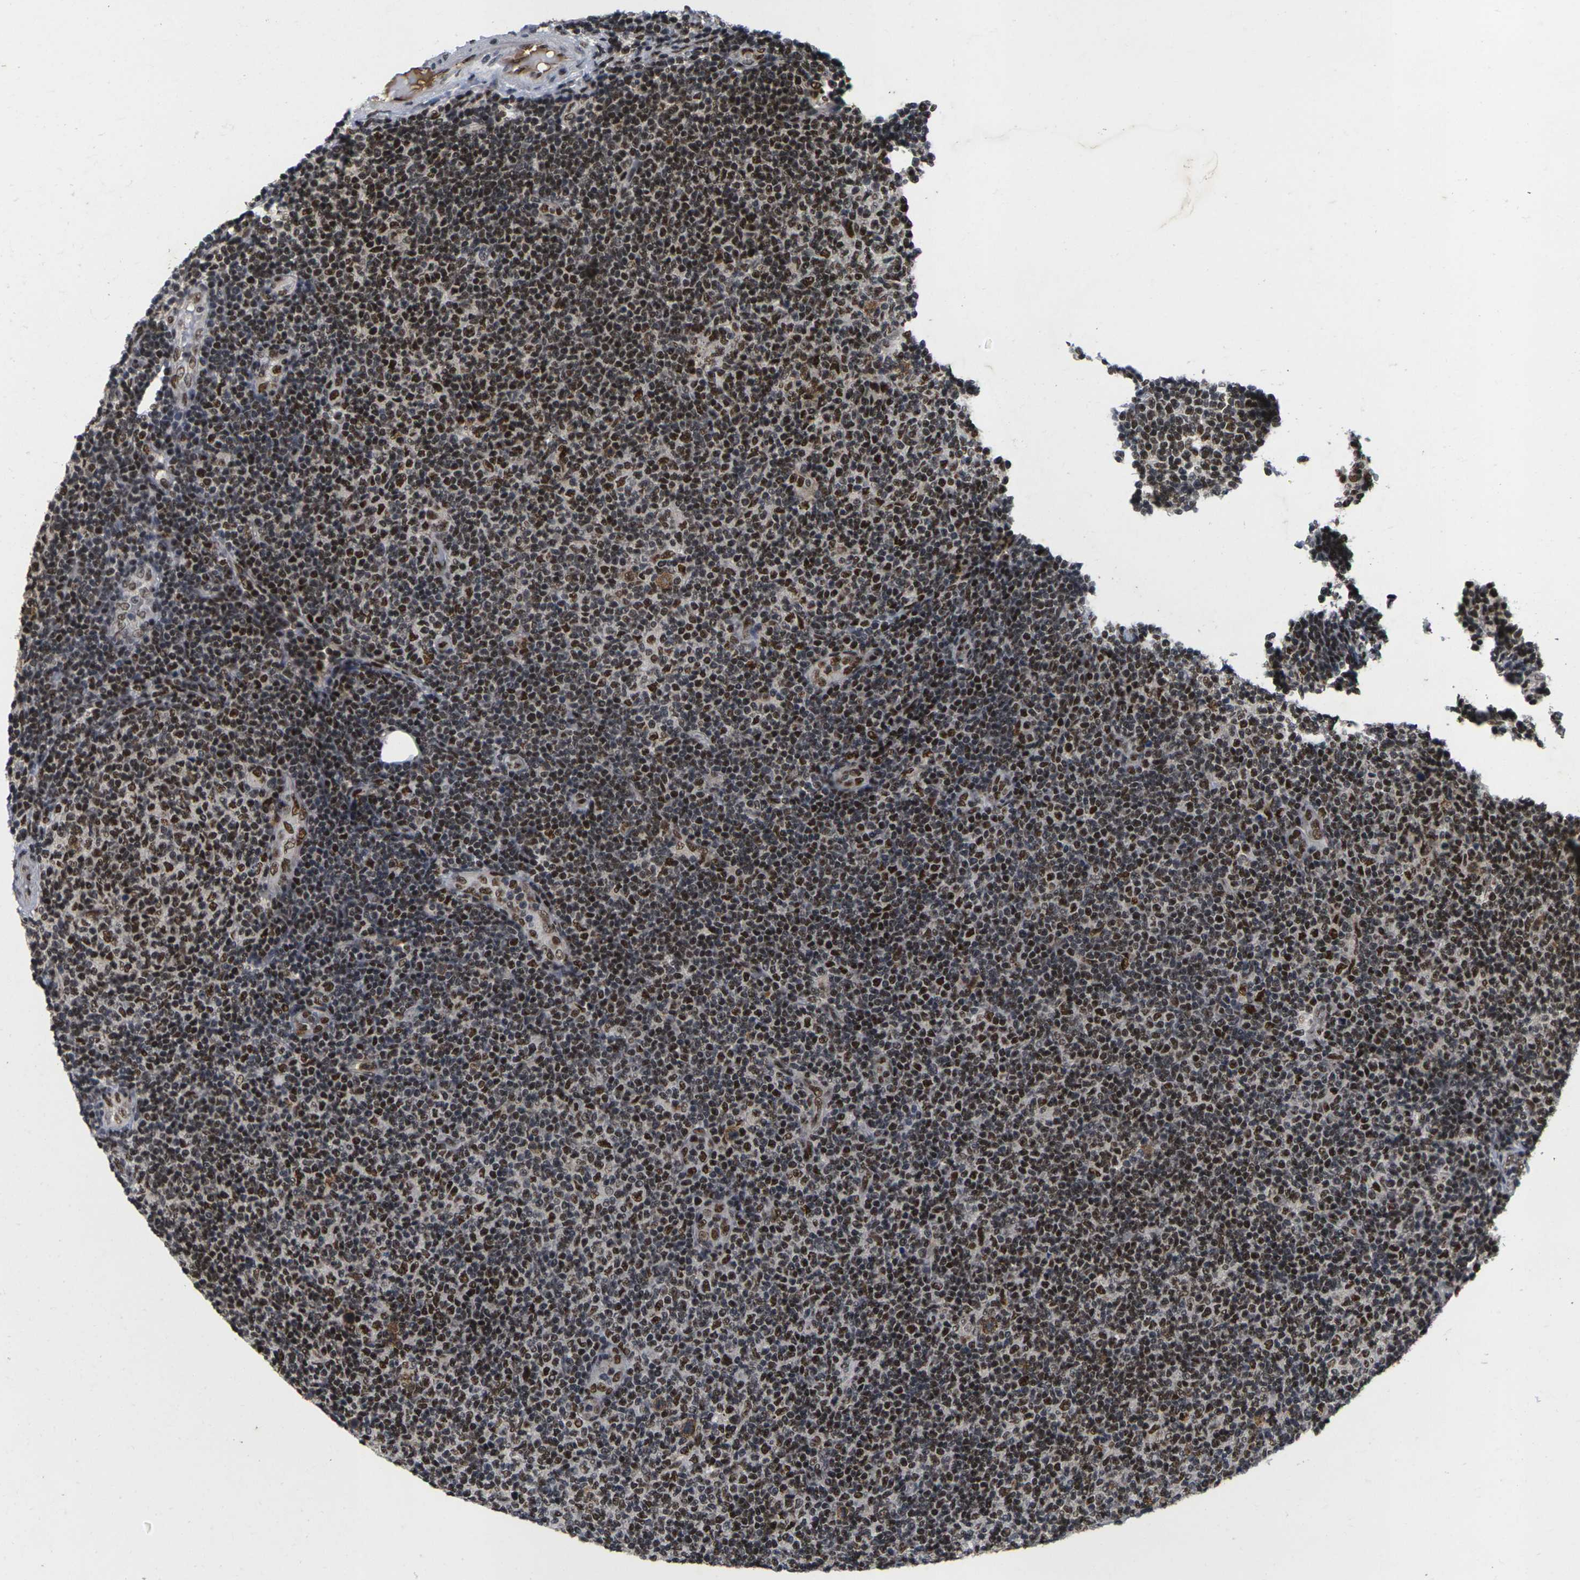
{"staining": {"intensity": "strong", "quantity": ">75%", "location": "nuclear"}, "tissue": "lymphoma", "cell_type": "Tumor cells", "image_type": "cancer", "snomed": [{"axis": "morphology", "description": "Malignant lymphoma, non-Hodgkin's type, Low grade"}, {"axis": "topography", "description": "Lymph node"}], "caption": "Low-grade malignant lymphoma, non-Hodgkin's type stained with a brown dye reveals strong nuclear positive positivity in about >75% of tumor cells.", "gene": "GTF2E1", "patient": {"sex": "male", "age": 83}}